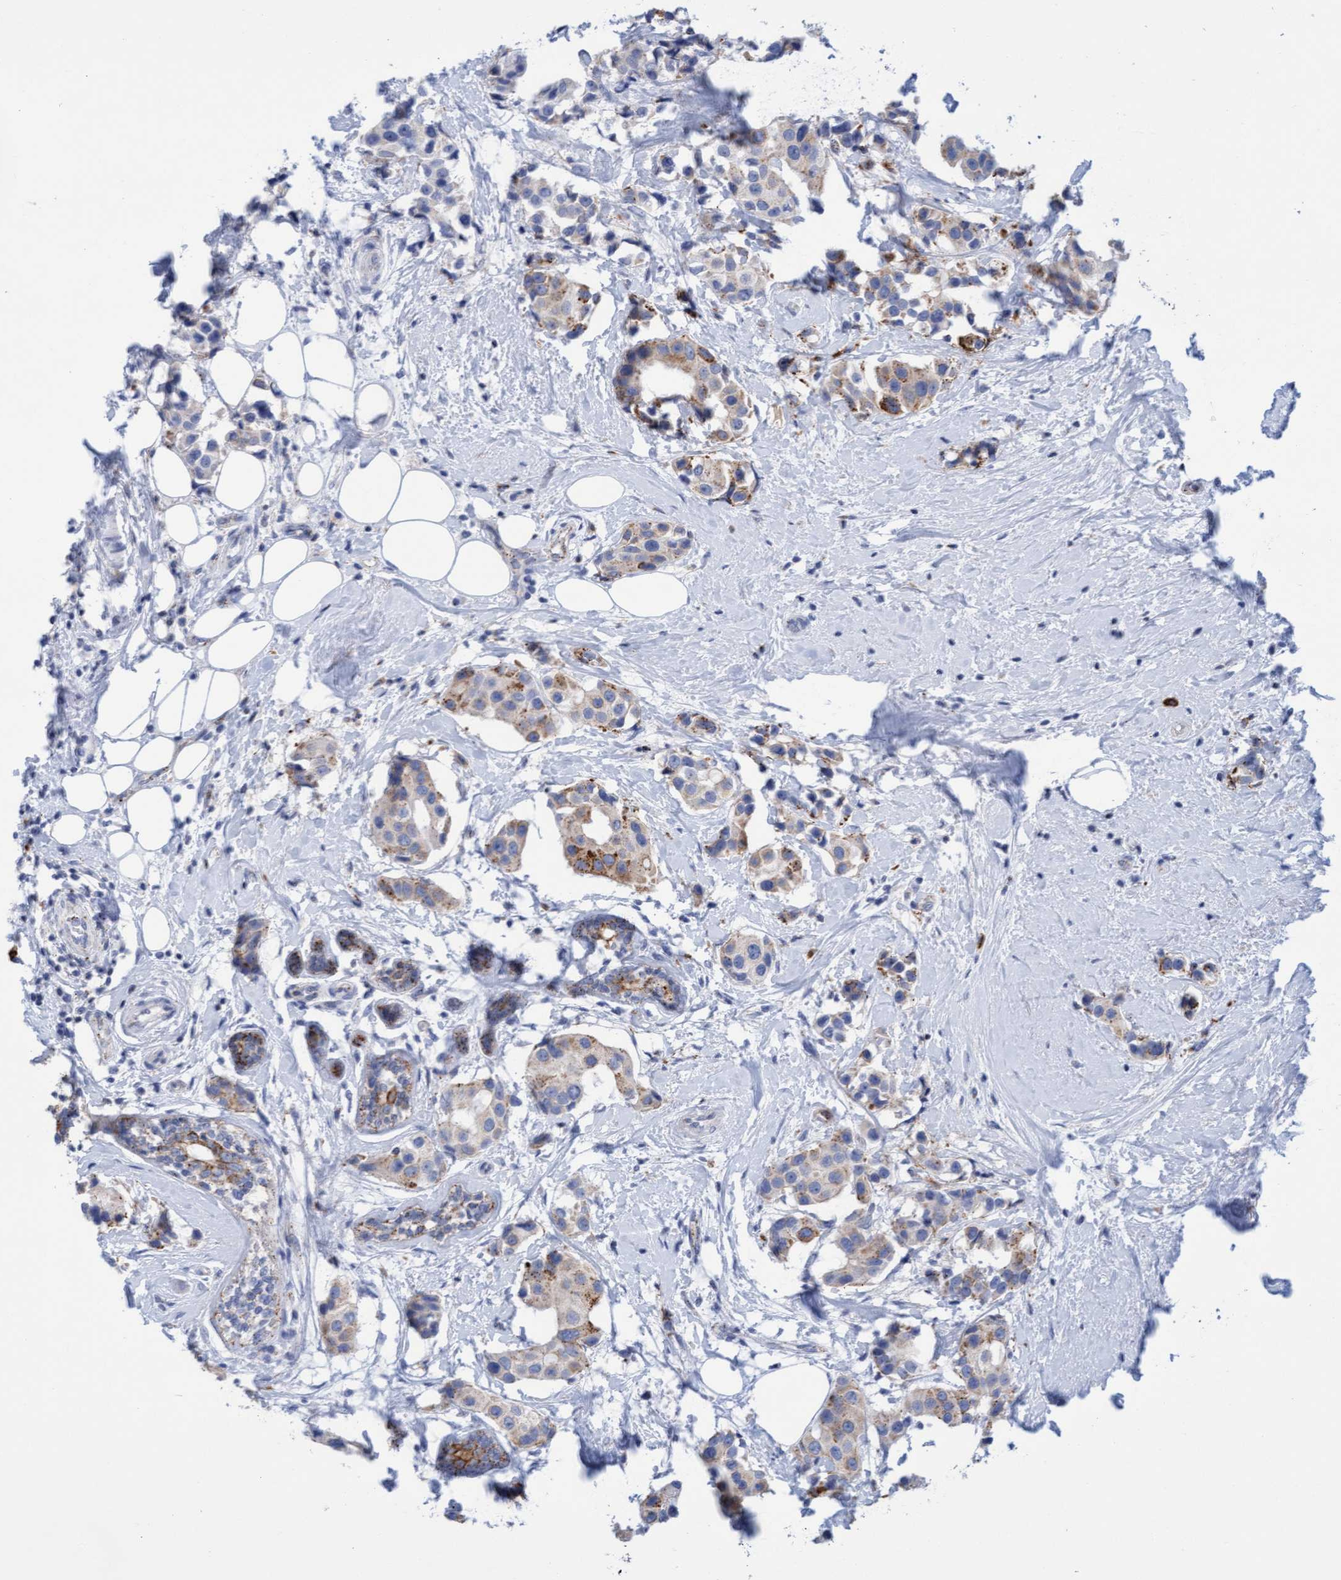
{"staining": {"intensity": "moderate", "quantity": "25%-75%", "location": "cytoplasmic/membranous"}, "tissue": "breast cancer", "cell_type": "Tumor cells", "image_type": "cancer", "snomed": [{"axis": "morphology", "description": "Normal tissue, NOS"}, {"axis": "morphology", "description": "Duct carcinoma"}, {"axis": "topography", "description": "Breast"}], "caption": "About 25%-75% of tumor cells in breast cancer (invasive ductal carcinoma) demonstrate moderate cytoplasmic/membranous protein positivity as visualized by brown immunohistochemical staining.", "gene": "SGSH", "patient": {"sex": "female", "age": 39}}